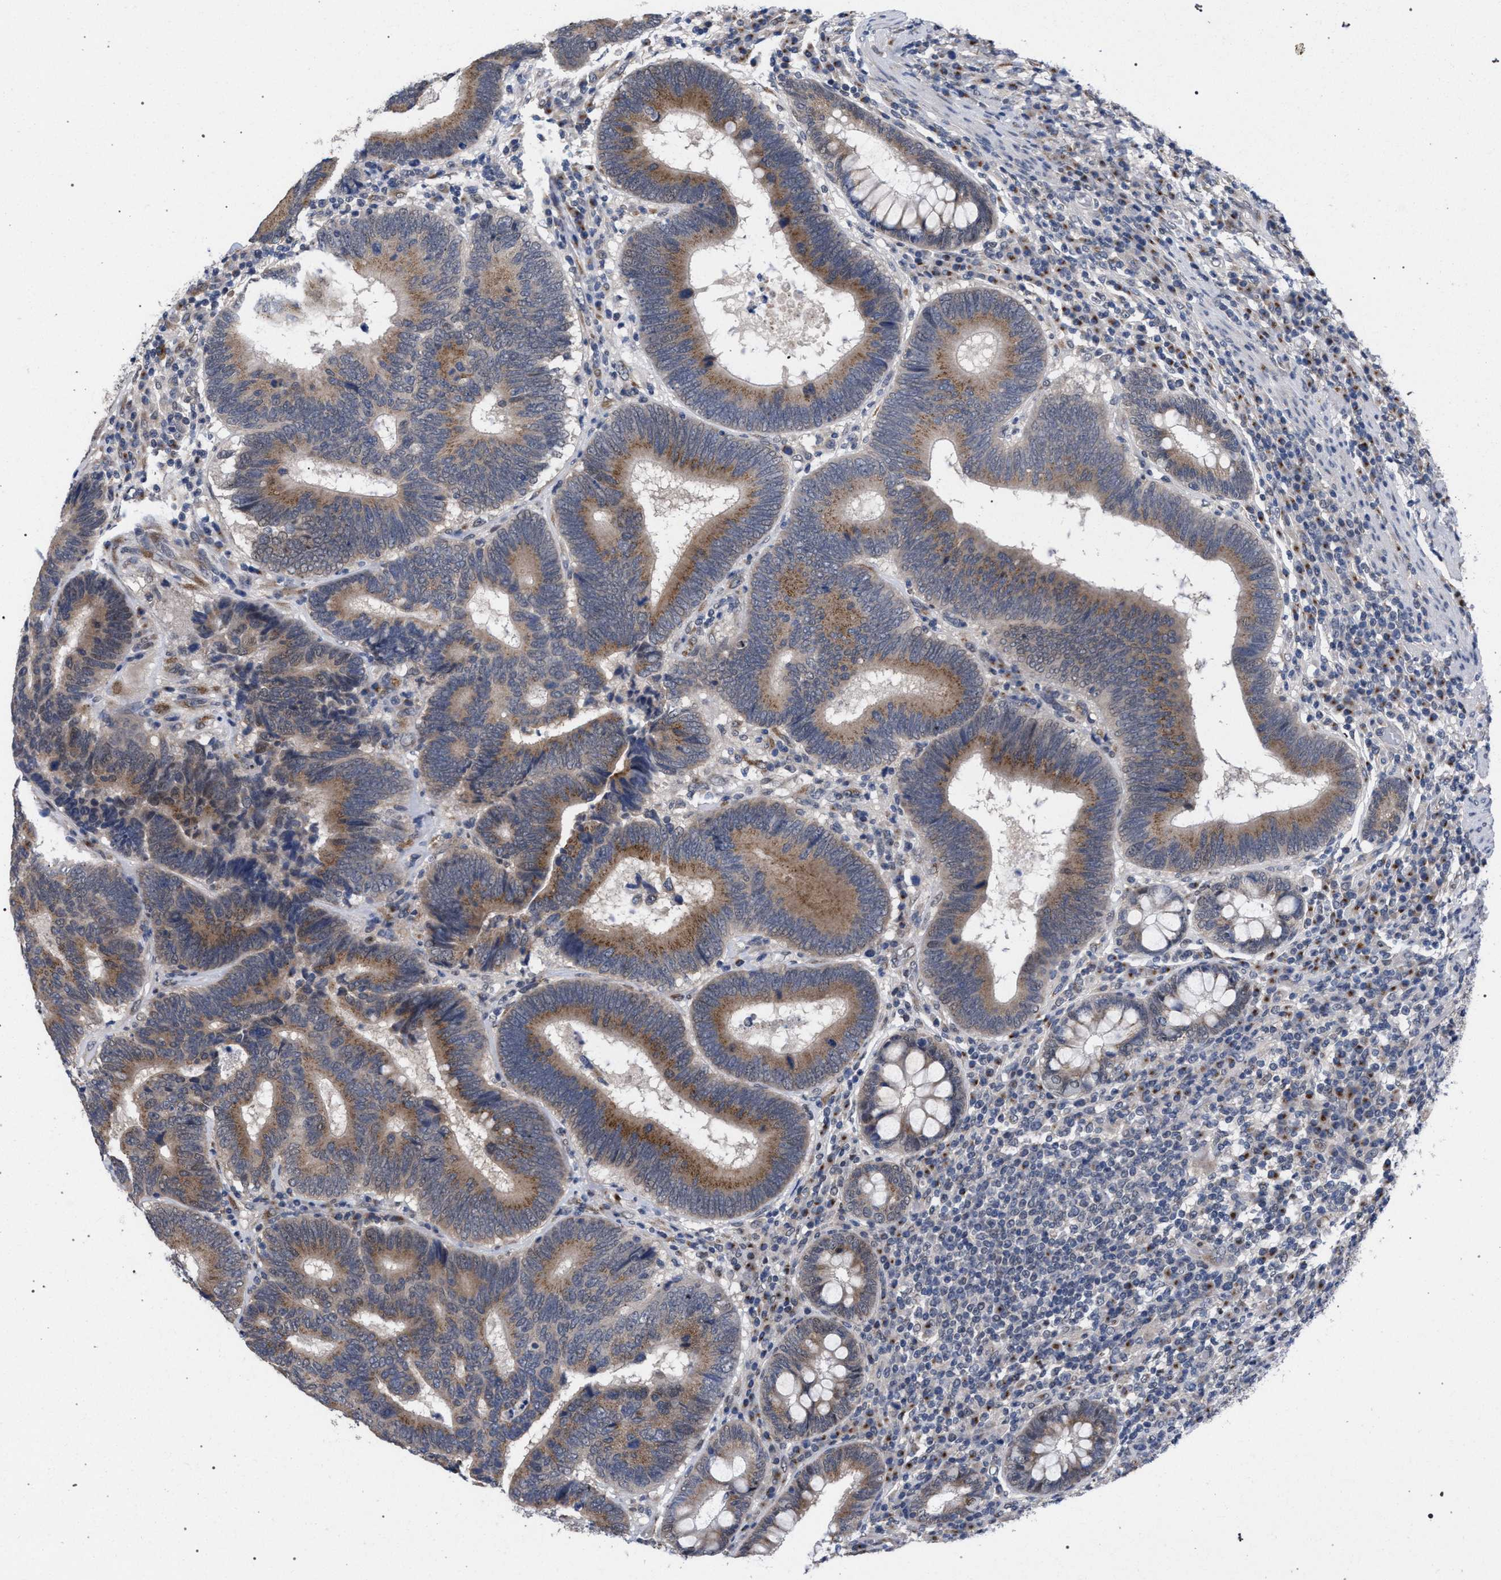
{"staining": {"intensity": "moderate", "quantity": ">75%", "location": "cytoplasmic/membranous"}, "tissue": "colorectal cancer", "cell_type": "Tumor cells", "image_type": "cancer", "snomed": [{"axis": "morphology", "description": "Adenocarcinoma, NOS"}, {"axis": "topography", "description": "Colon"}], "caption": "IHC photomicrograph of neoplastic tissue: adenocarcinoma (colorectal) stained using immunohistochemistry exhibits medium levels of moderate protein expression localized specifically in the cytoplasmic/membranous of tumor cells, appearing as a cytoplasmic/membranous brown color.", "gene": "GOLGA2", "patient": {"sex": "female", "age": 78}}